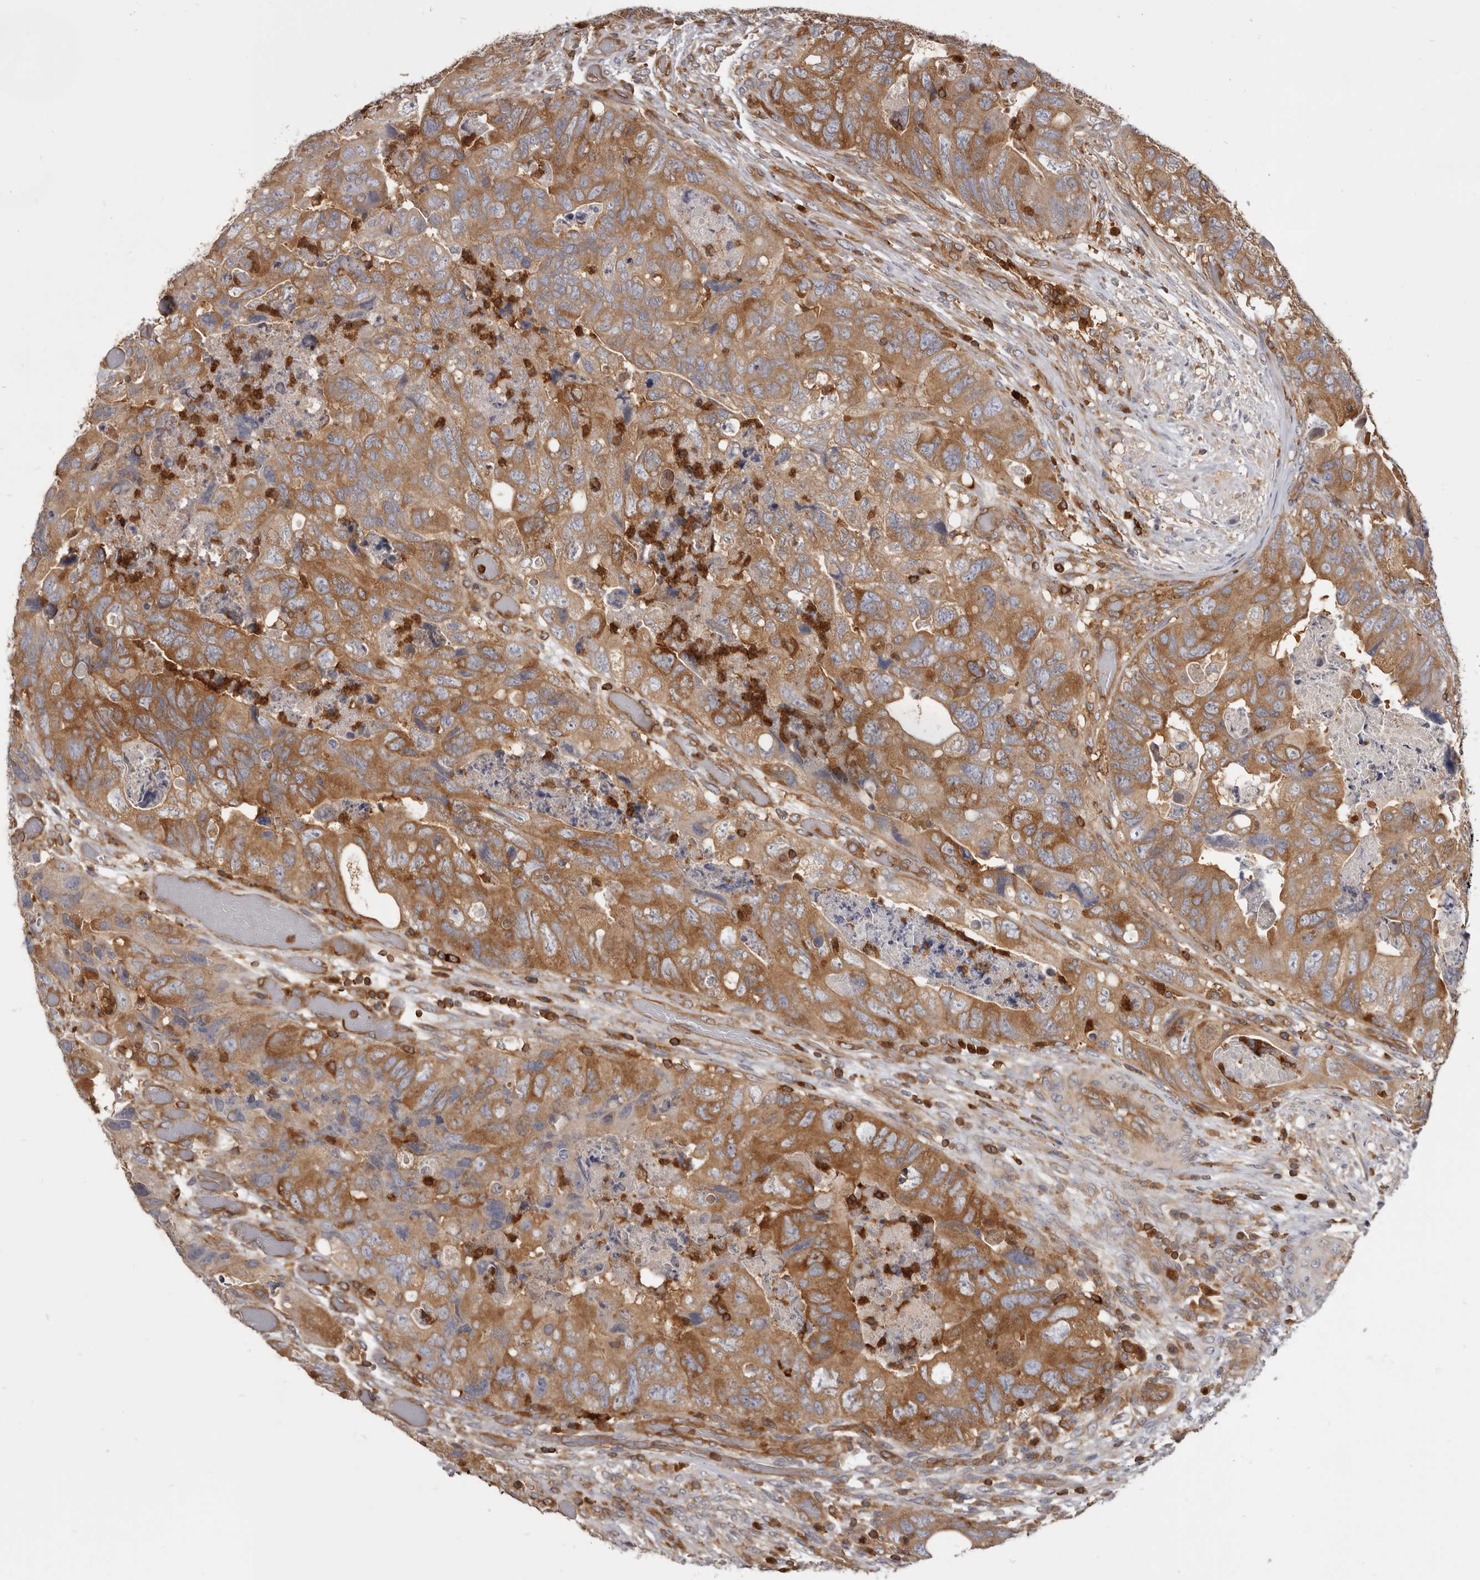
{"staining": {"intensity": "moderate", "quantity": ">75%", "location": "cytoplasmic/membranous"}, "tissue": "colorectal cancer", "cell_type": "Tumor cells", "image_type": "cancer", "snomed": [{"axis": "morphology", "description": "Adenocarcinoma, NOS"}, {"axis": "topography", "description": "Rectum"}], "caption": "IHC image of neoplastic tissue: colorectal adenocarcinoma stained using immunohistochemistry (IHC) reveals medium levels of moderate protein expression localized specifically in the cytoplasmic/membranous of tumor cells, appearing as a cytoplasmic/membranous brown color.", "gene": "CBL", "patient": {"sex": "male", "age": 63}}